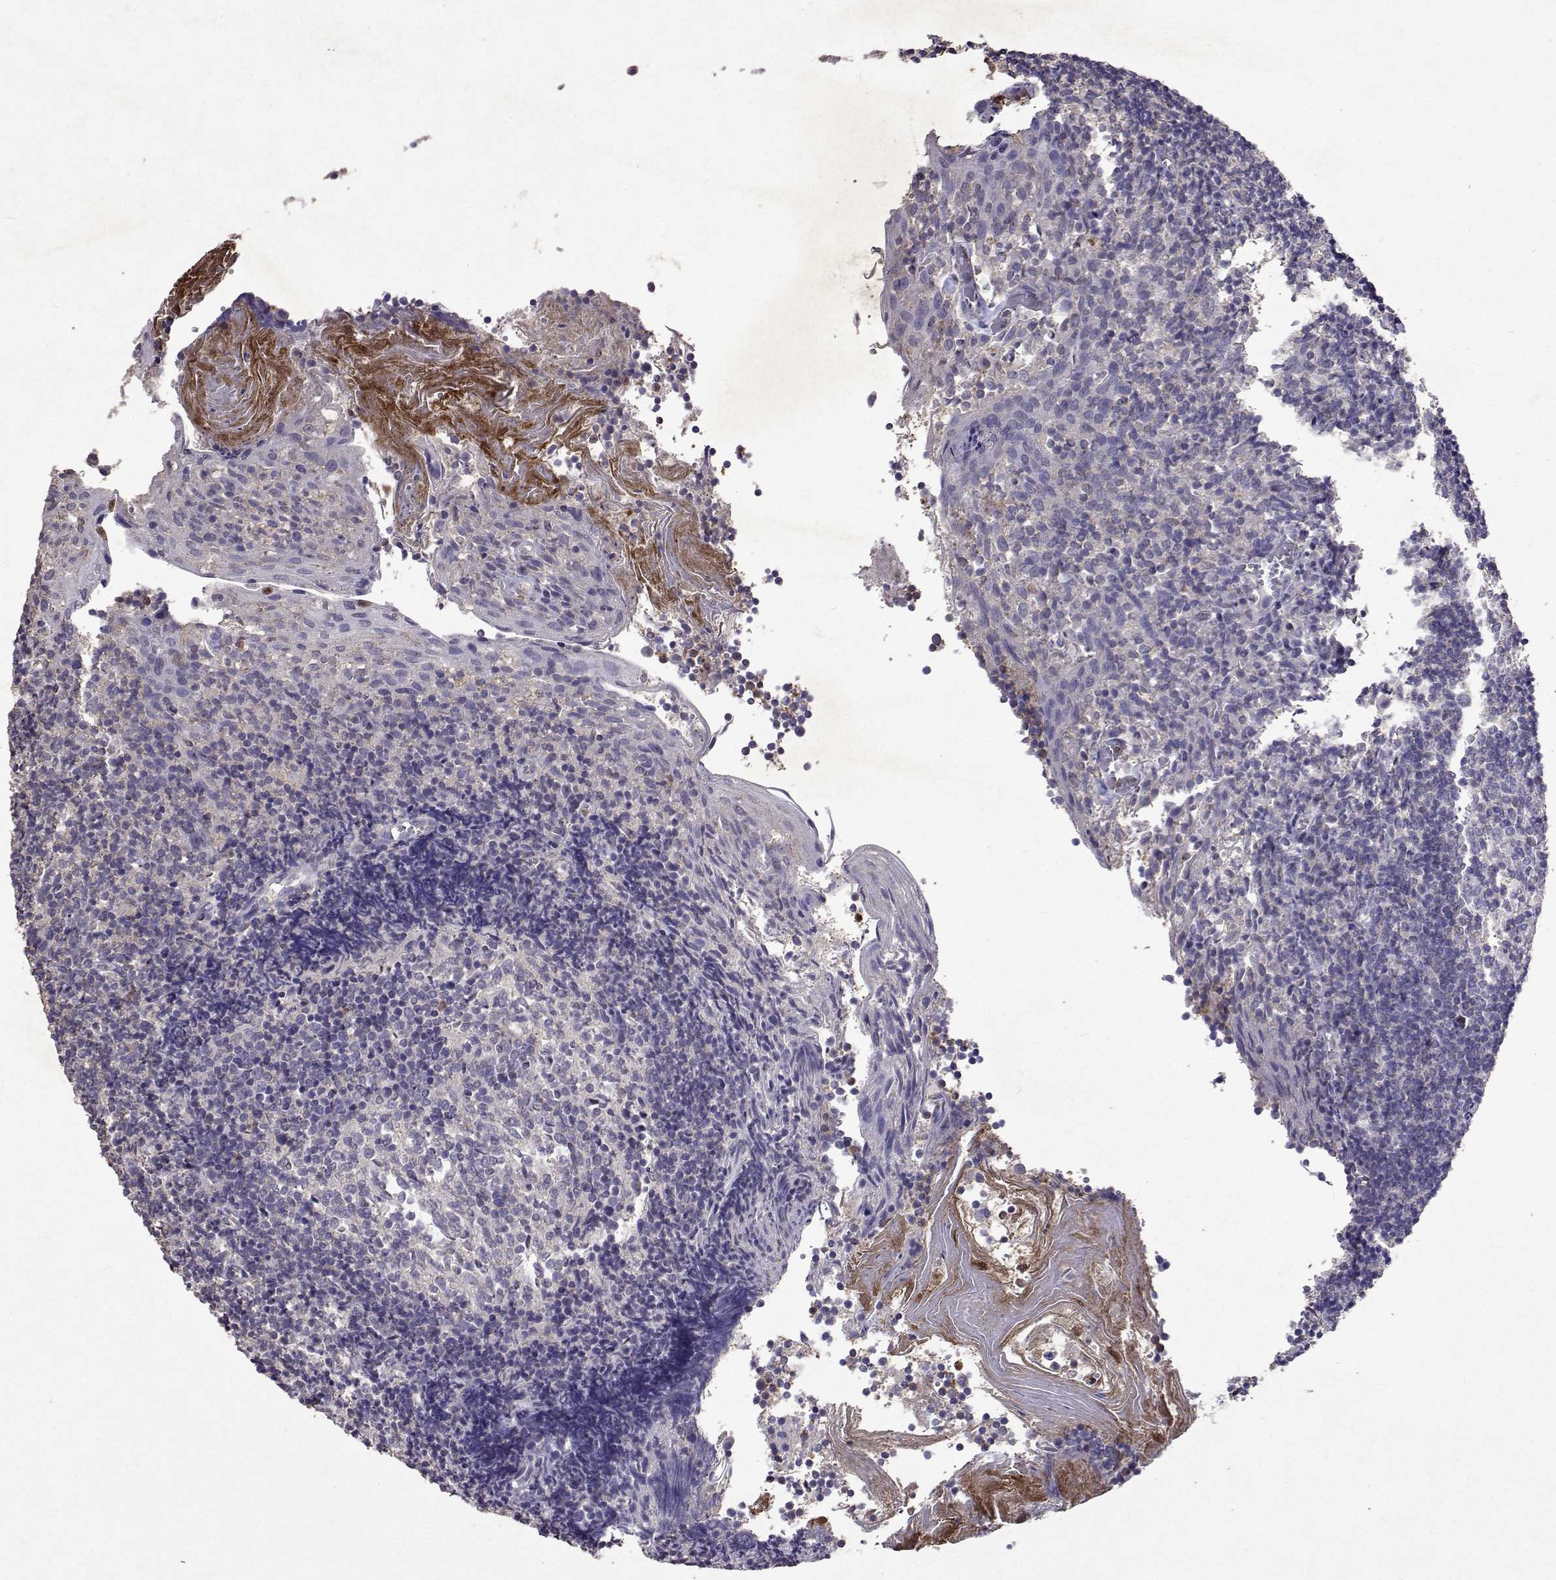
{"staining": {"intensity": "negative", "quantity": "none", "location": "none"}, "tissue": "tonsil", "cell_type": "Germinal center cells", "image_type": "normal", "snomed": [{"axis": "morphology", "description": "Normal tissue, NOS"}, {"axis": "topography", "description": "Tonsil"}], "caption": "DAB (3,3'-diaminobenzidine) immunohistochemical staining of unremarkable human tonsil reveals no significant expression in germinal center cells.", "gene": "APAF1", "patient": {"sex": "female", "age": 10}}